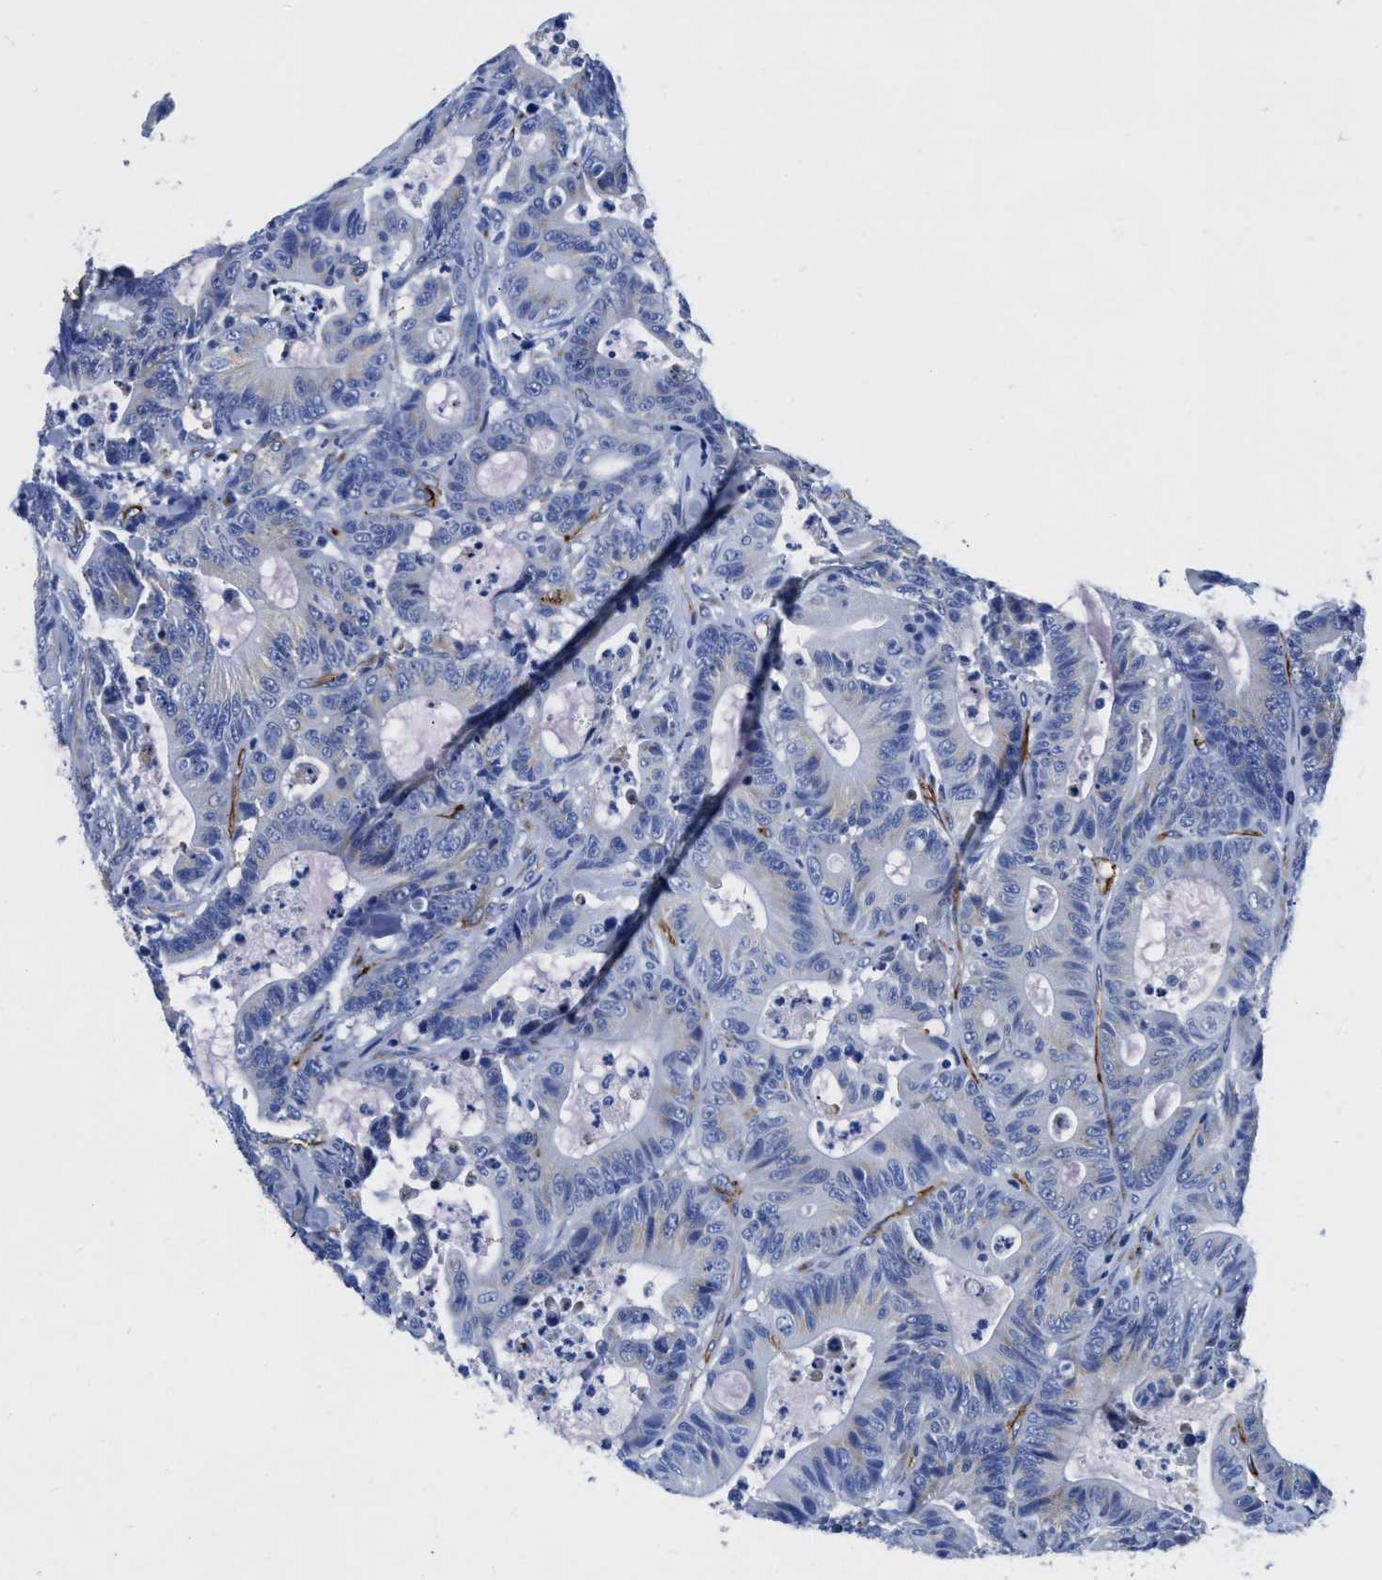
{"staining": {"intensity": "weak", "quantity": "25%-75%", "location": "cytoplasmic/membranous"}, "tissue": "colorectal cancer", "cell_type": "Tumor cells", "image_type": "cancer", "snomed": [{"axis": "morphology", "description": "Adenocarcinoma, NOS"}, {"axis": "topography", "description": "Colon"}], "caption": "Immunohistochemical staining of colorectal adenocarcinoma displays weak cytoplasmic/membranous protein staining in approximately 25%-75% of tumor cells. Immunohistochemistry (ihc) stains the protein of interest in brown and the nuclei are stained blue.", "gene": "TVP23B", "patient": {"sex": "female", "age": 84}}